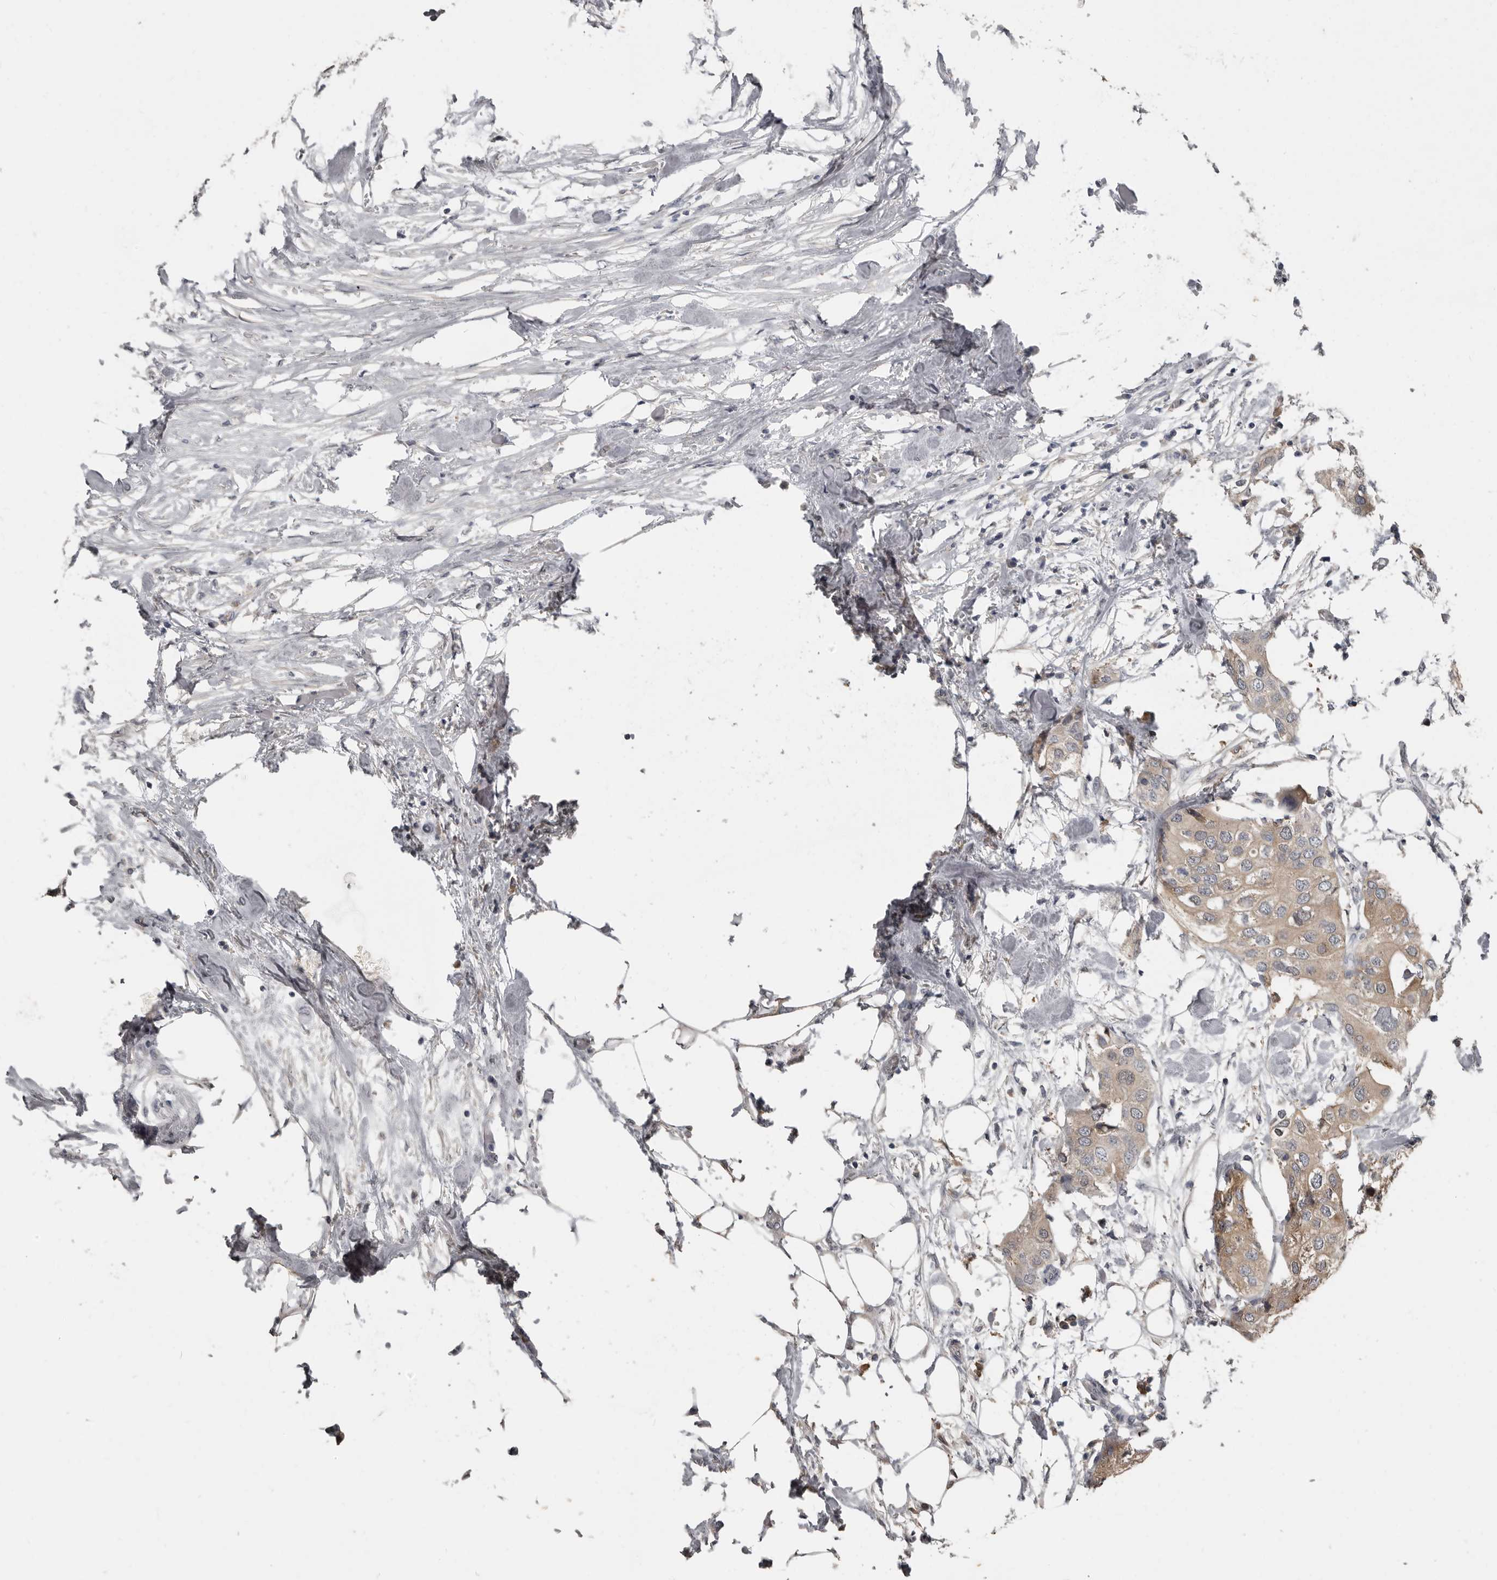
{"staining": {"intensity": "weak", "quantity": ">75%", "location": "cytoplasmic/membranous"}, "tissue": "urothelial cancer", "cell_type": "Tumor cells", "image_type": "cancer", "snomed": [{"axis": "morphology", "description": "Urothelial carcinoma, High grade"}, {"axis": "topography", "description": "Urinary bladder"}], "caption": "Immunohistochemical staining of urothelial cancer reveals low levels of weak cytoplasmic/membranous positivity in approximately >75% of tumor cells. (DAB IHC, brown staining for protein, blue staining for nuclei).", "gene": "KCNJ8", "patient": {"sex": "male", "age": 64}}